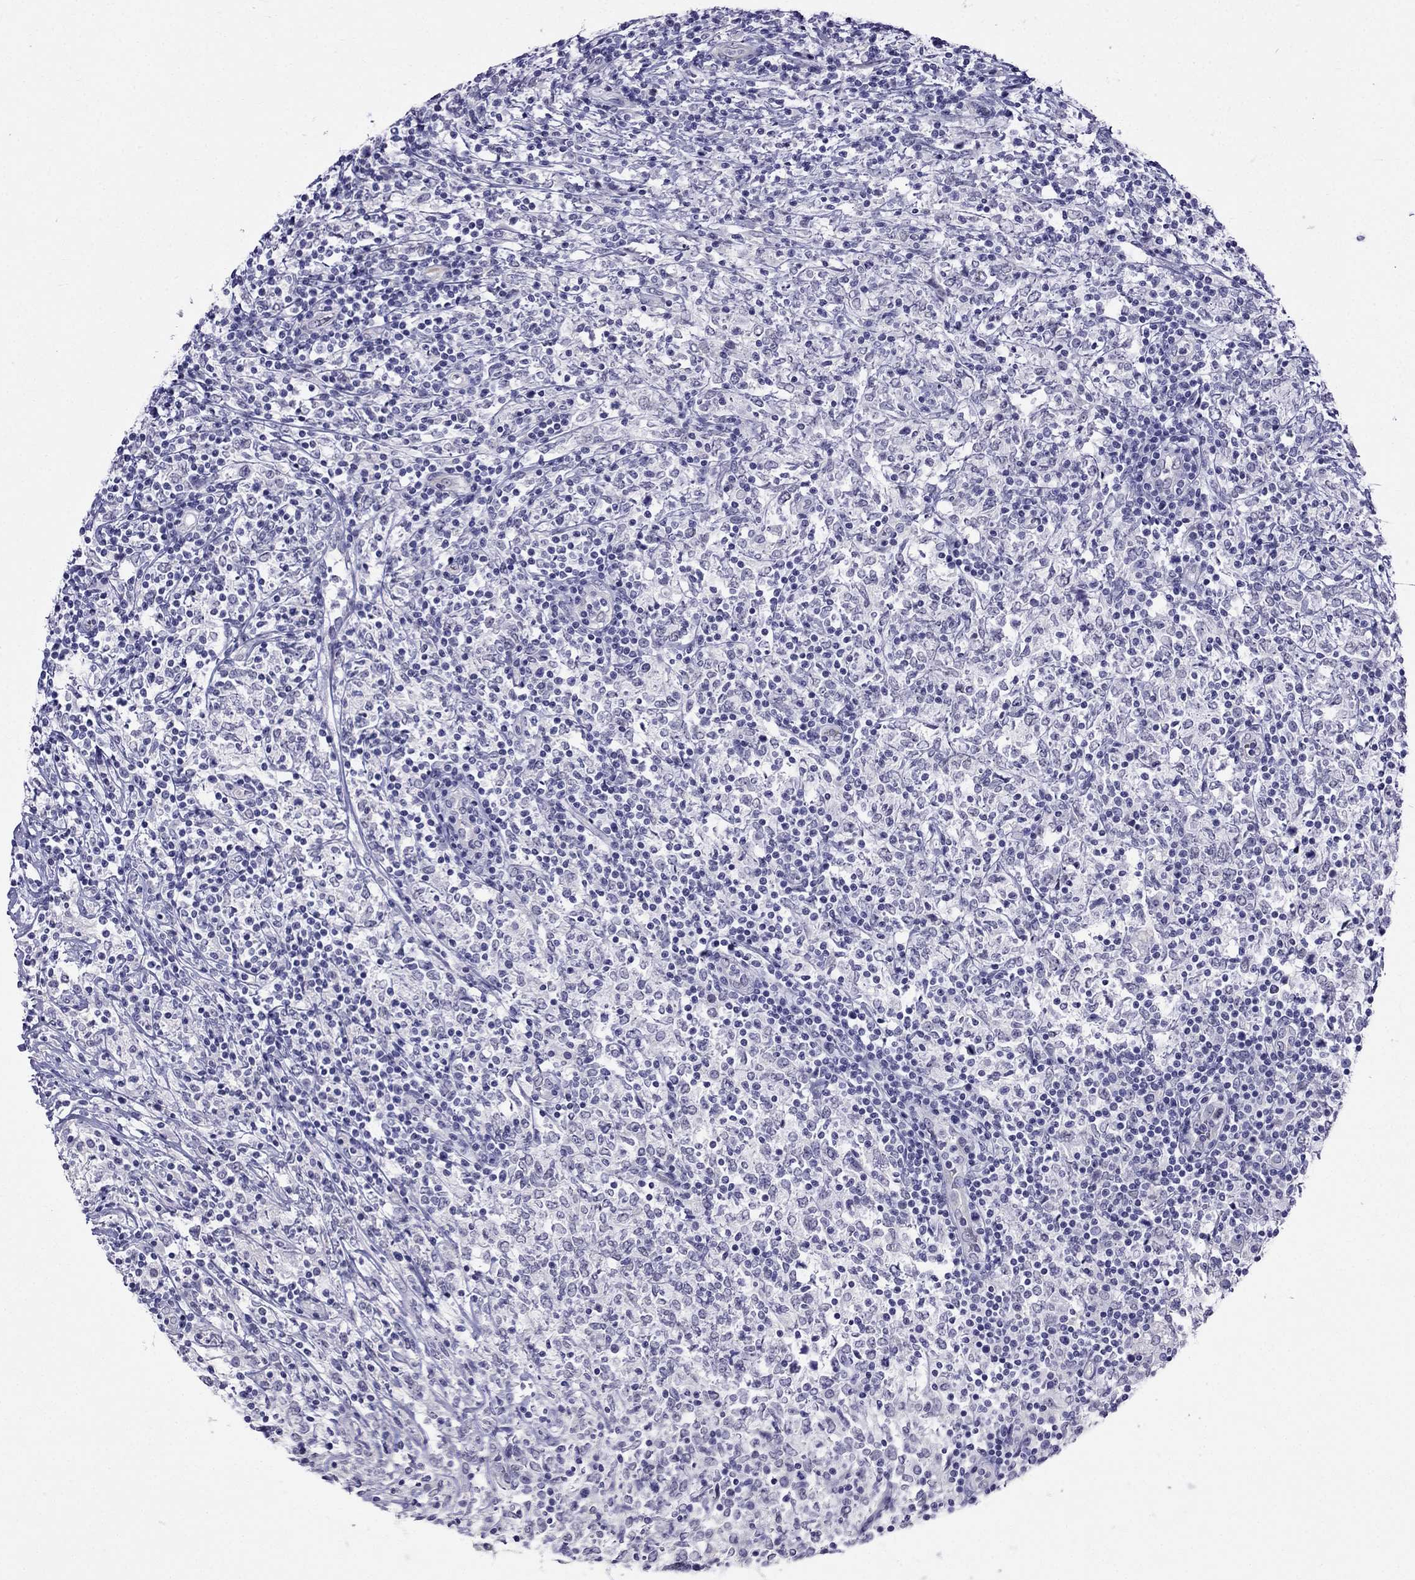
{"staining": {"intensity": "negative", "quantity": "none", "location": "none"}, "tissue": "lymphoma", "cell_type": "Tumor cells", "image_type": "cancer", "snomed": [{"axis": "morphology", "description": "Malignant lymphoma, non-Hodgkin's type, High grade"}, {"axis": "topography", "description": "Lymph node"}], "caption": "The micrograph reveals no staining of tumor cells in malignant lymphoma, non-Hodgkin's type (high-grade).", "gene": "MGP", "patient": {"sex": "female", "age": 84}}